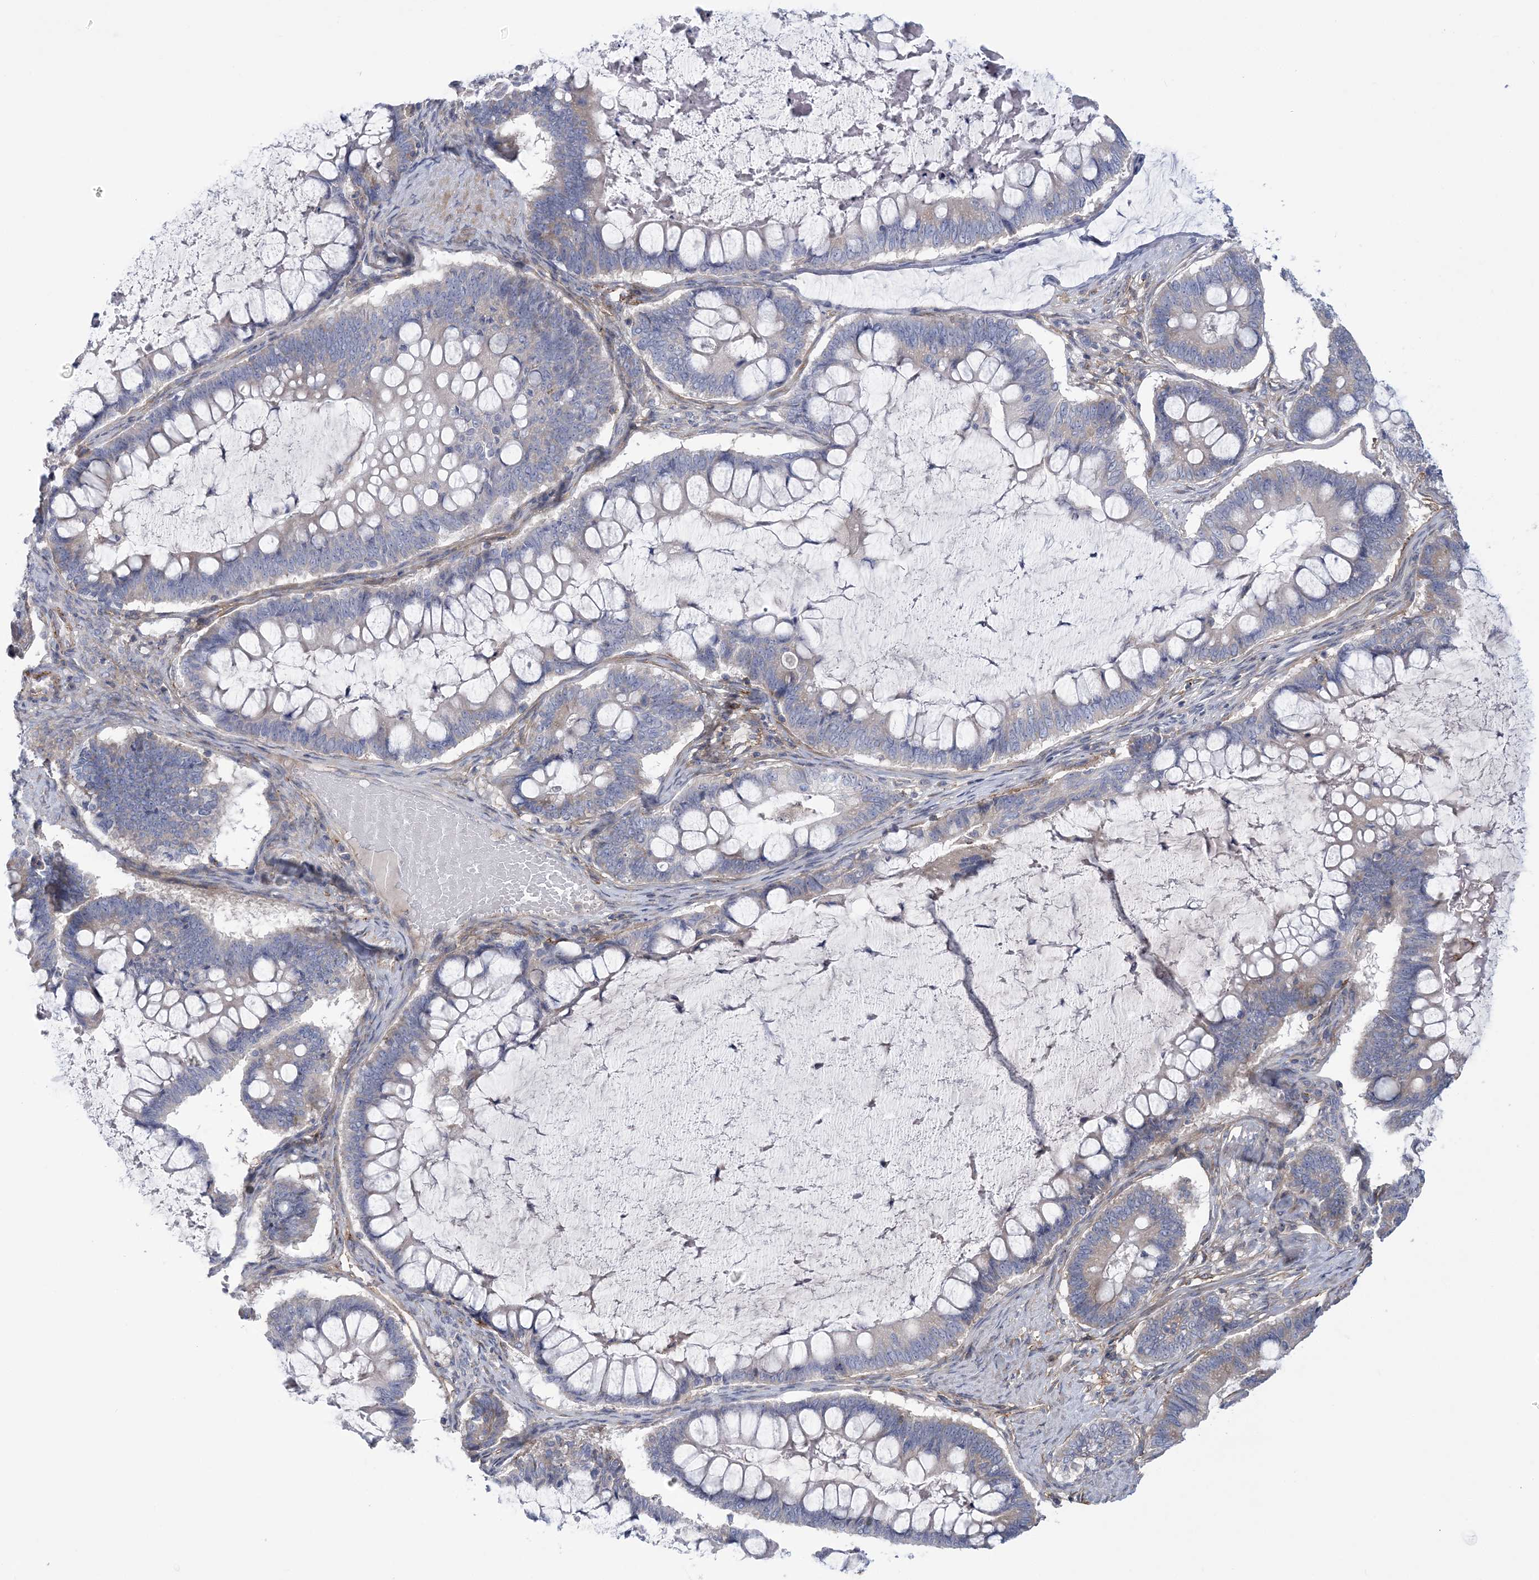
{"staining": {"intensity": "weak", "quantity": "25%-75%", "location": "cytoplasmic/membranous"}, "tissue": "ovarian cancer", "cell_type": "Tumor cells", "image_type": "cancer", "snomed": [{"axis": "morphology", "description": "Cystadenocarcinoma, mucinous, NOS"}, {"axis": "topography", "description": "Ovary"}], "caption": "An immunohistochemistry photomicrograph of tumor tissue is shown. Protein staining in brown highlights weak cytoplasmic/membranous positivity in ovarian cancer (mucinous cystadenocarcinoma) within tumor cells.", "gene": "ARSJ", "patient": {"sex": "female", "age": 61}}